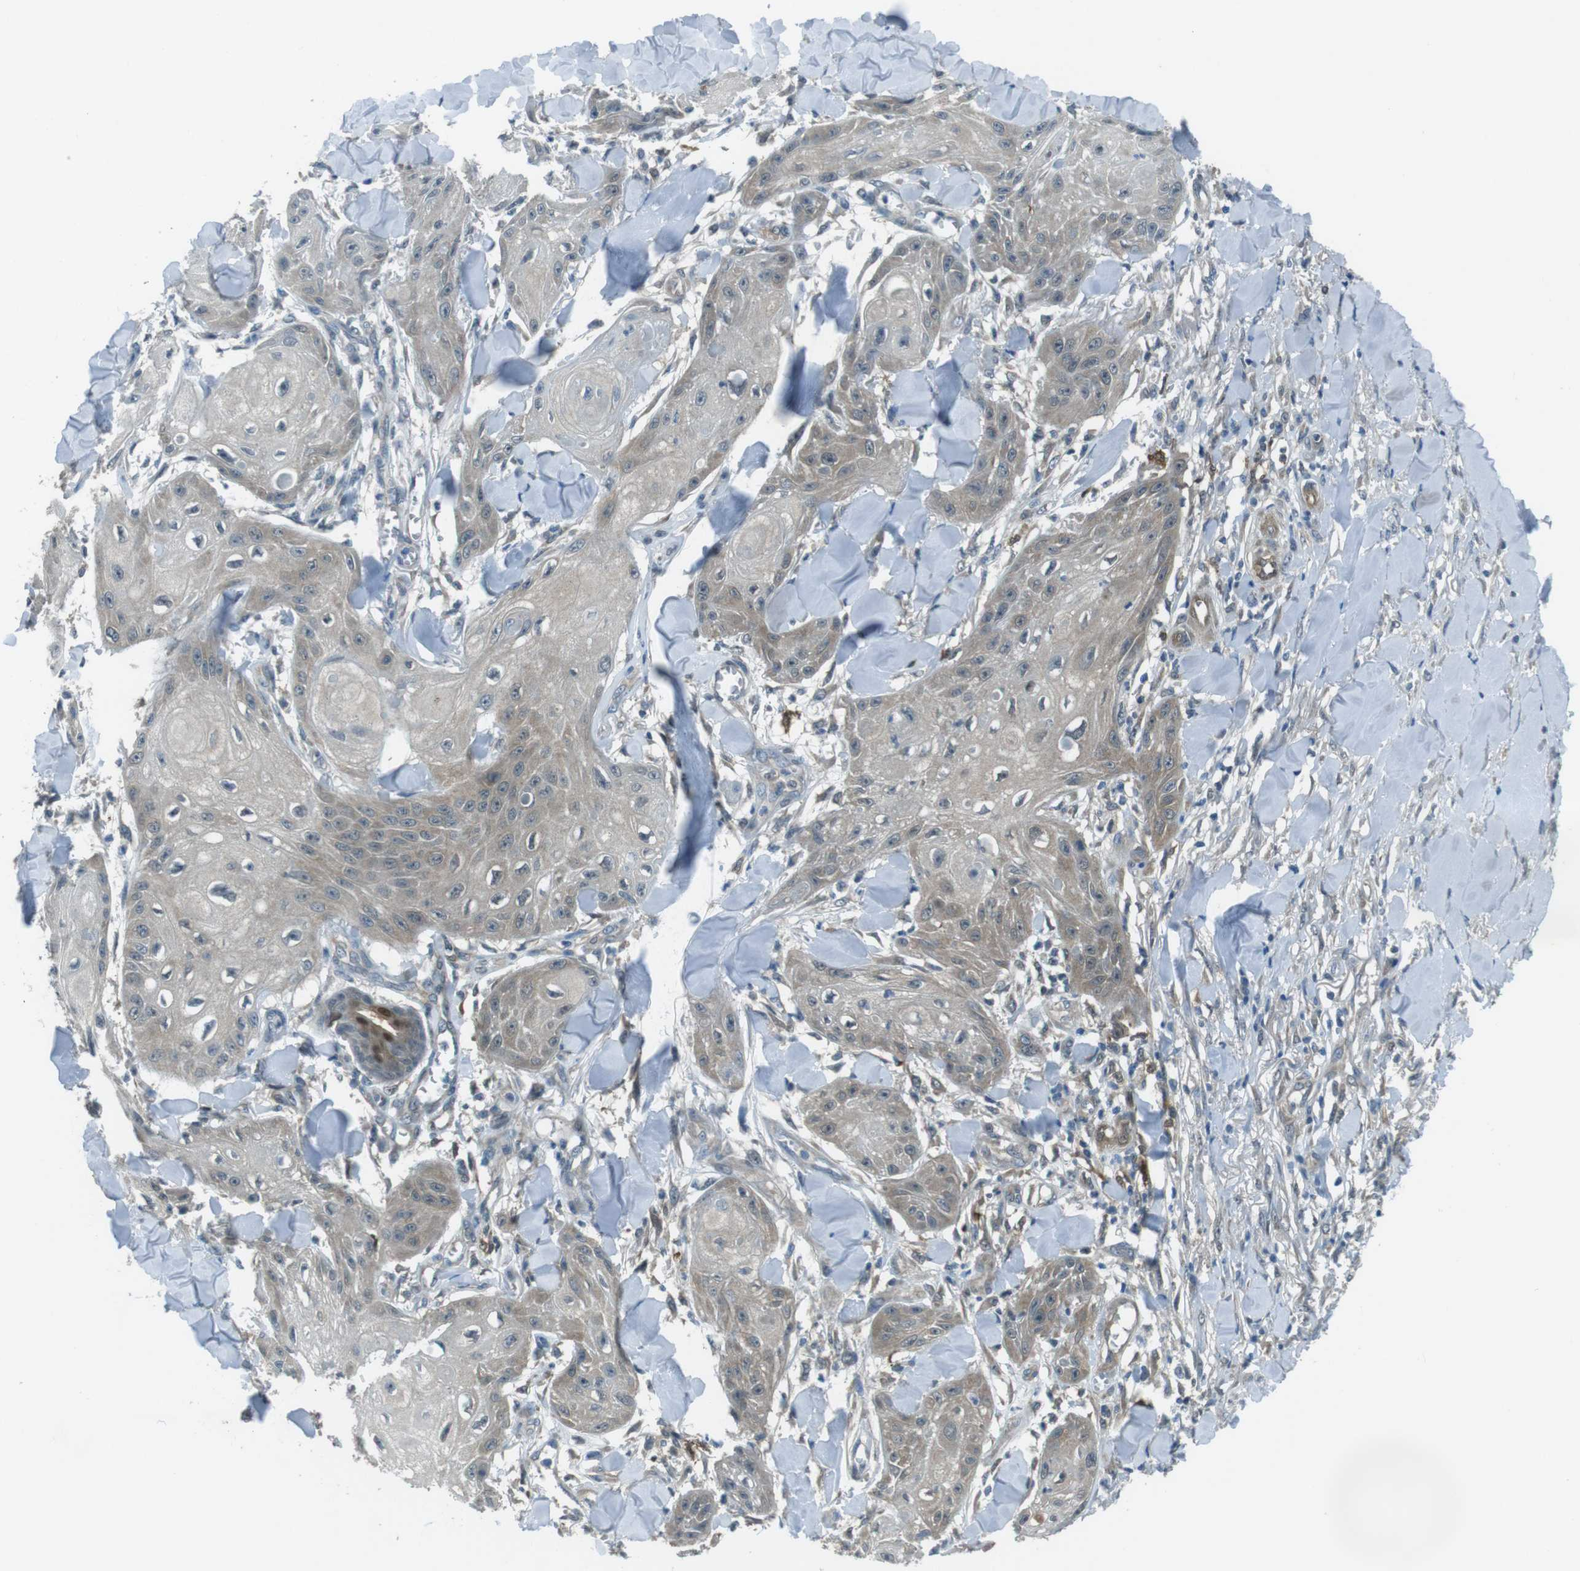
{"staining": {"intensity": "negative", "quantity": "none", "location": "none"}, "tissue": "skin cancer", "cell_type": "Tumor cells", "image_type": "cancer", "snomed": [{"axis": "morphology", "description": "Squamous cell carcinoma, NOS"}, {"axis": "topography", "description": "Skin"}], "caption": "Skin cancer (squamous cell carcinoma) was stained to show a protein in brown. There is no significant positivity in tumor cells.", "gene": "MFAP3", "patient": {"sex": "male", "age": 74}}